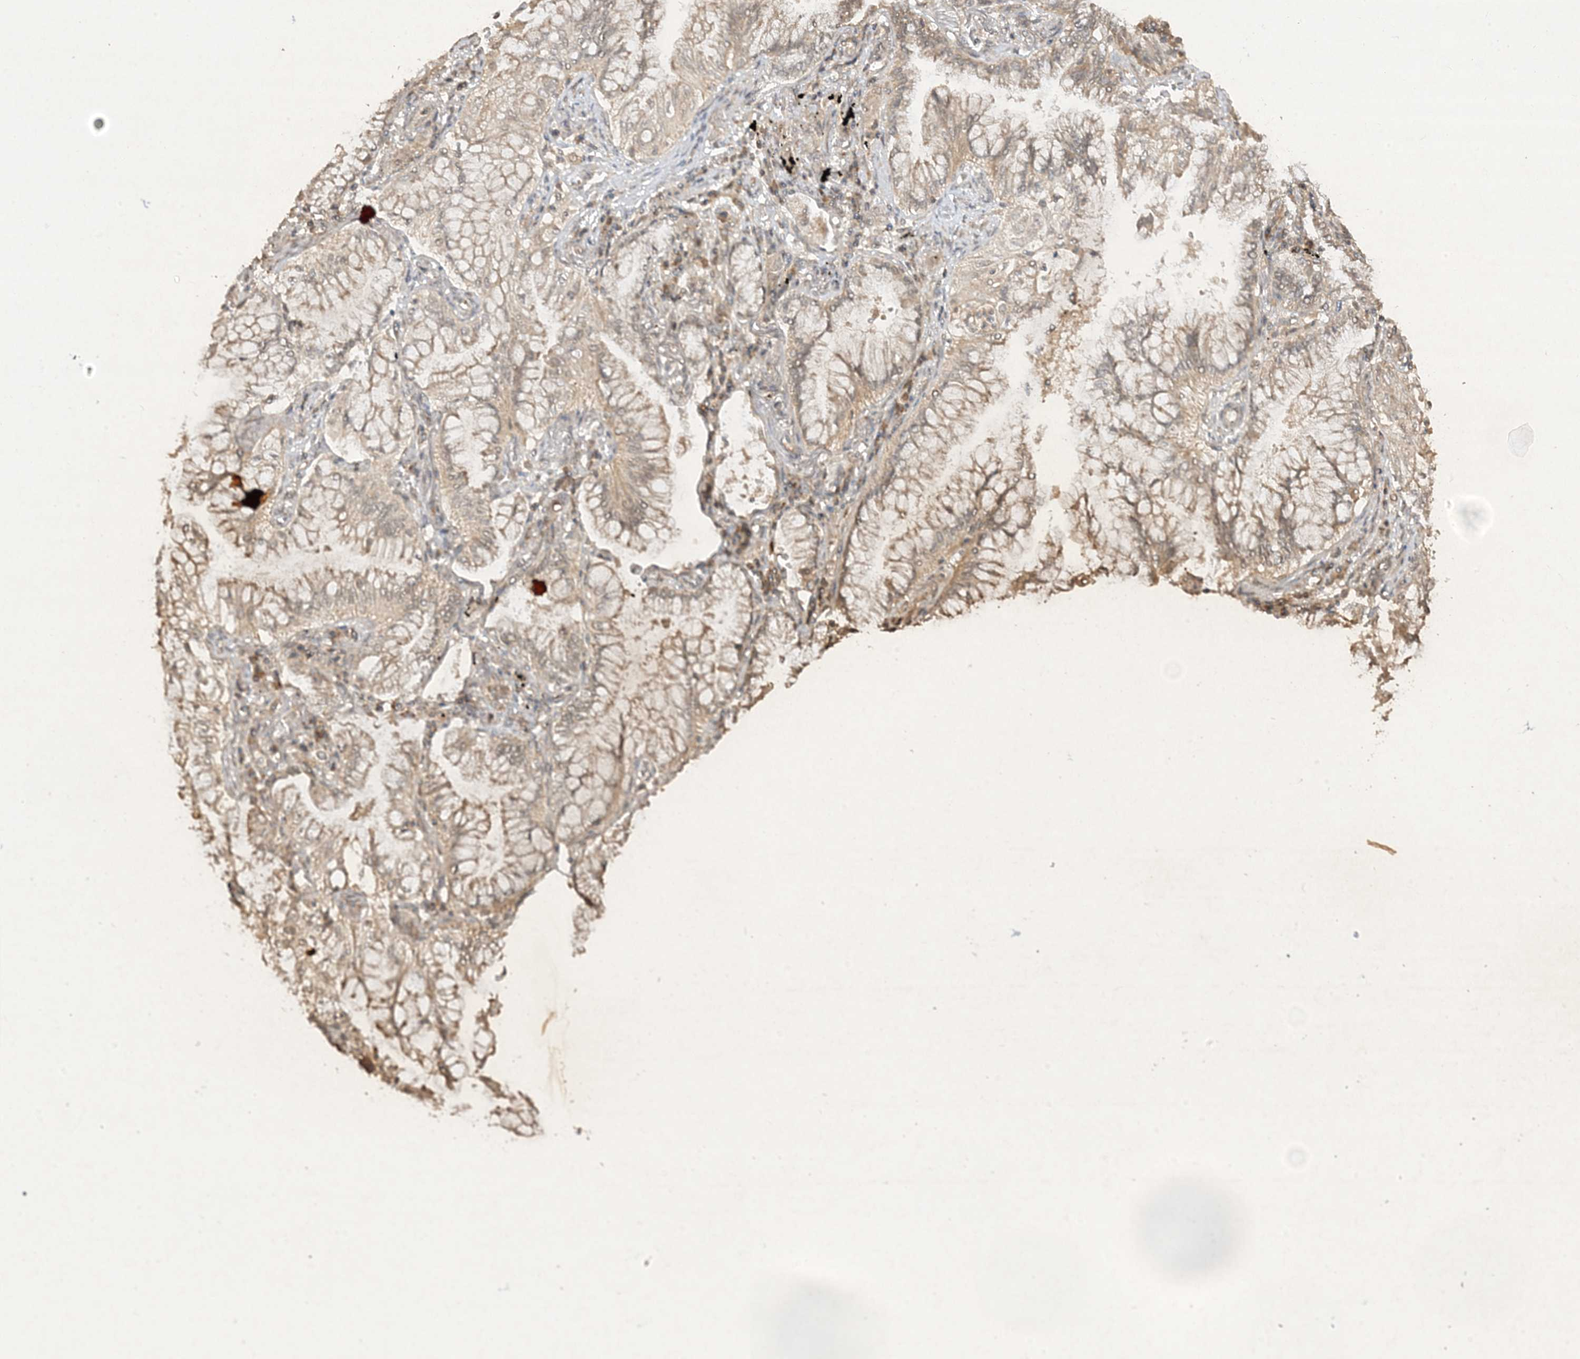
{"staining": {"intensity": "weak", "quantity": "<25%", "location": "cytoplasmic/membranous"}, "tissue": "lung cancer", "cell_type": "Tumor cells", "image_type": "cancer", "snomed": [{"axis": "morphology", "description": "Adenocarcinoma, NOS"}, {"axis": "topography", "description": "Lung"}], "caption": "This micrograph is of lung cancer (adenocarcinoma) stained with immunohistochemistry (IHC) to label a protein in brown with the nuclei are counter-stained blue. There is no expression in tumor cells.", "gene": "ZNF213", "patient": {"sex": "female", "age": 70}}